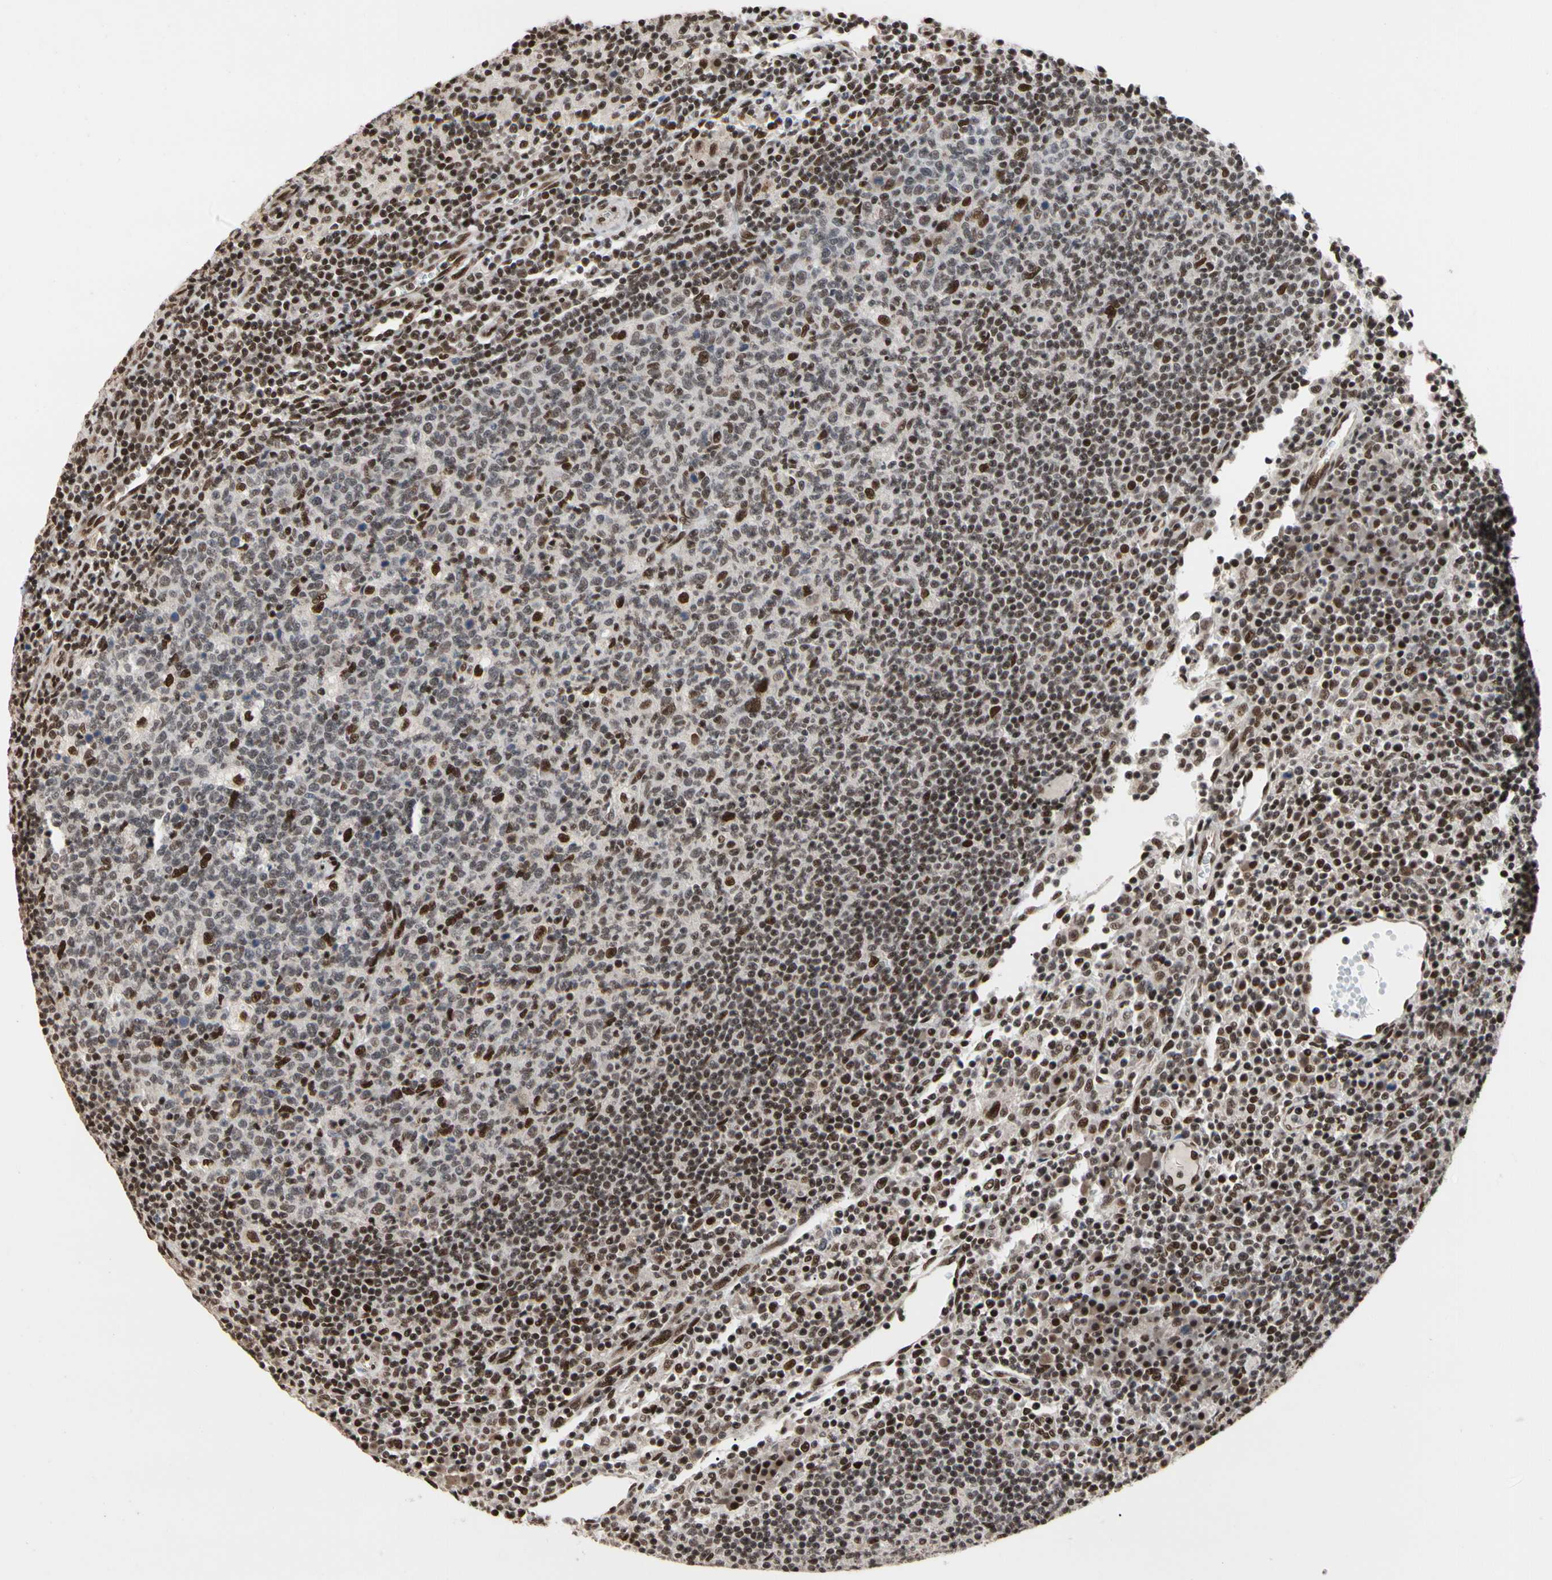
{"staining": {"intensity": "moderate", "quantity": "<25%", "location": "cytoplasmic/membranous,nuclear"}, "tissue": "lymph node", "cell_type": "Germinal center cells", "image_type": "normal", "snomed": [{"axis": "morphology", "description": "Normal tissue, NOS"}, {"axis": "morphology", "description": "Inflammation, NOS"}, {"axis": "topography", "description": "Lymph node"}], "caption": "A brown stain highlights moderate cytoplasmic/membranous,nuclear expression of a protein in germinal center cells of normal human lymph node.", "gene": "FAM98B", "patient": {"sex": "male", "age": 55}}